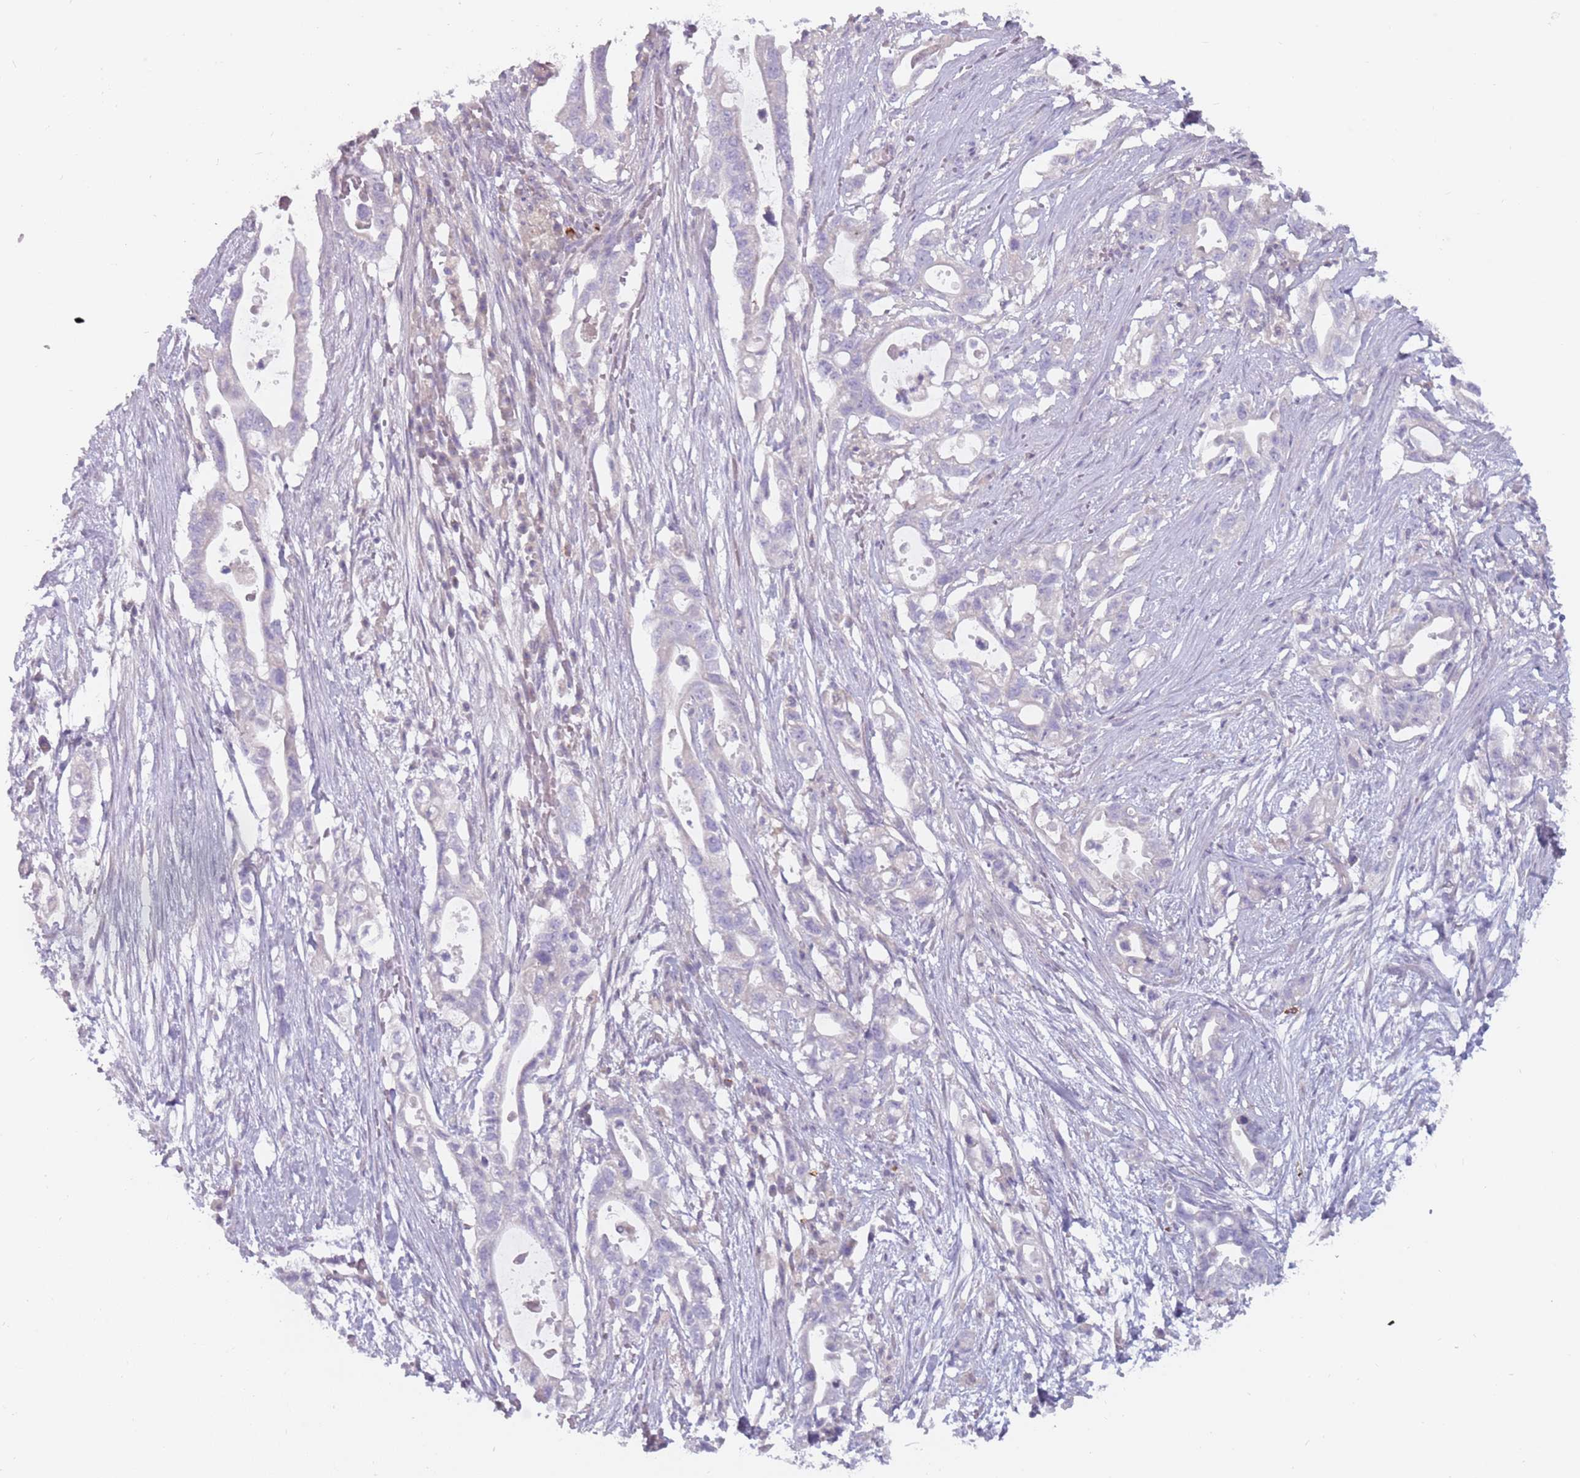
{"staining": {"intensity": "negative", "quantity": "none", "location": "none"}, "tissue": "pancreatic cancer", "cell_type": "Tumor cells", "image_type": "cancer", "snomed": [{"axis": "morphology", "description": "Adenocarcinoma, NOS"}, {"axis": "topography", "description": "Pancreas"}], "caption": "Immunohistochemistry (IHC) of pancreatic cancer reveals no positivity in tumor cells. (Stains: DAB (3,3'-diaminobenzidine) IHC with hematoxylin counter stain, Microscopy: brightfield microscopy at high magnification).", "gene": "DDX4", "patient": {"sex": "female", "age": 72}}